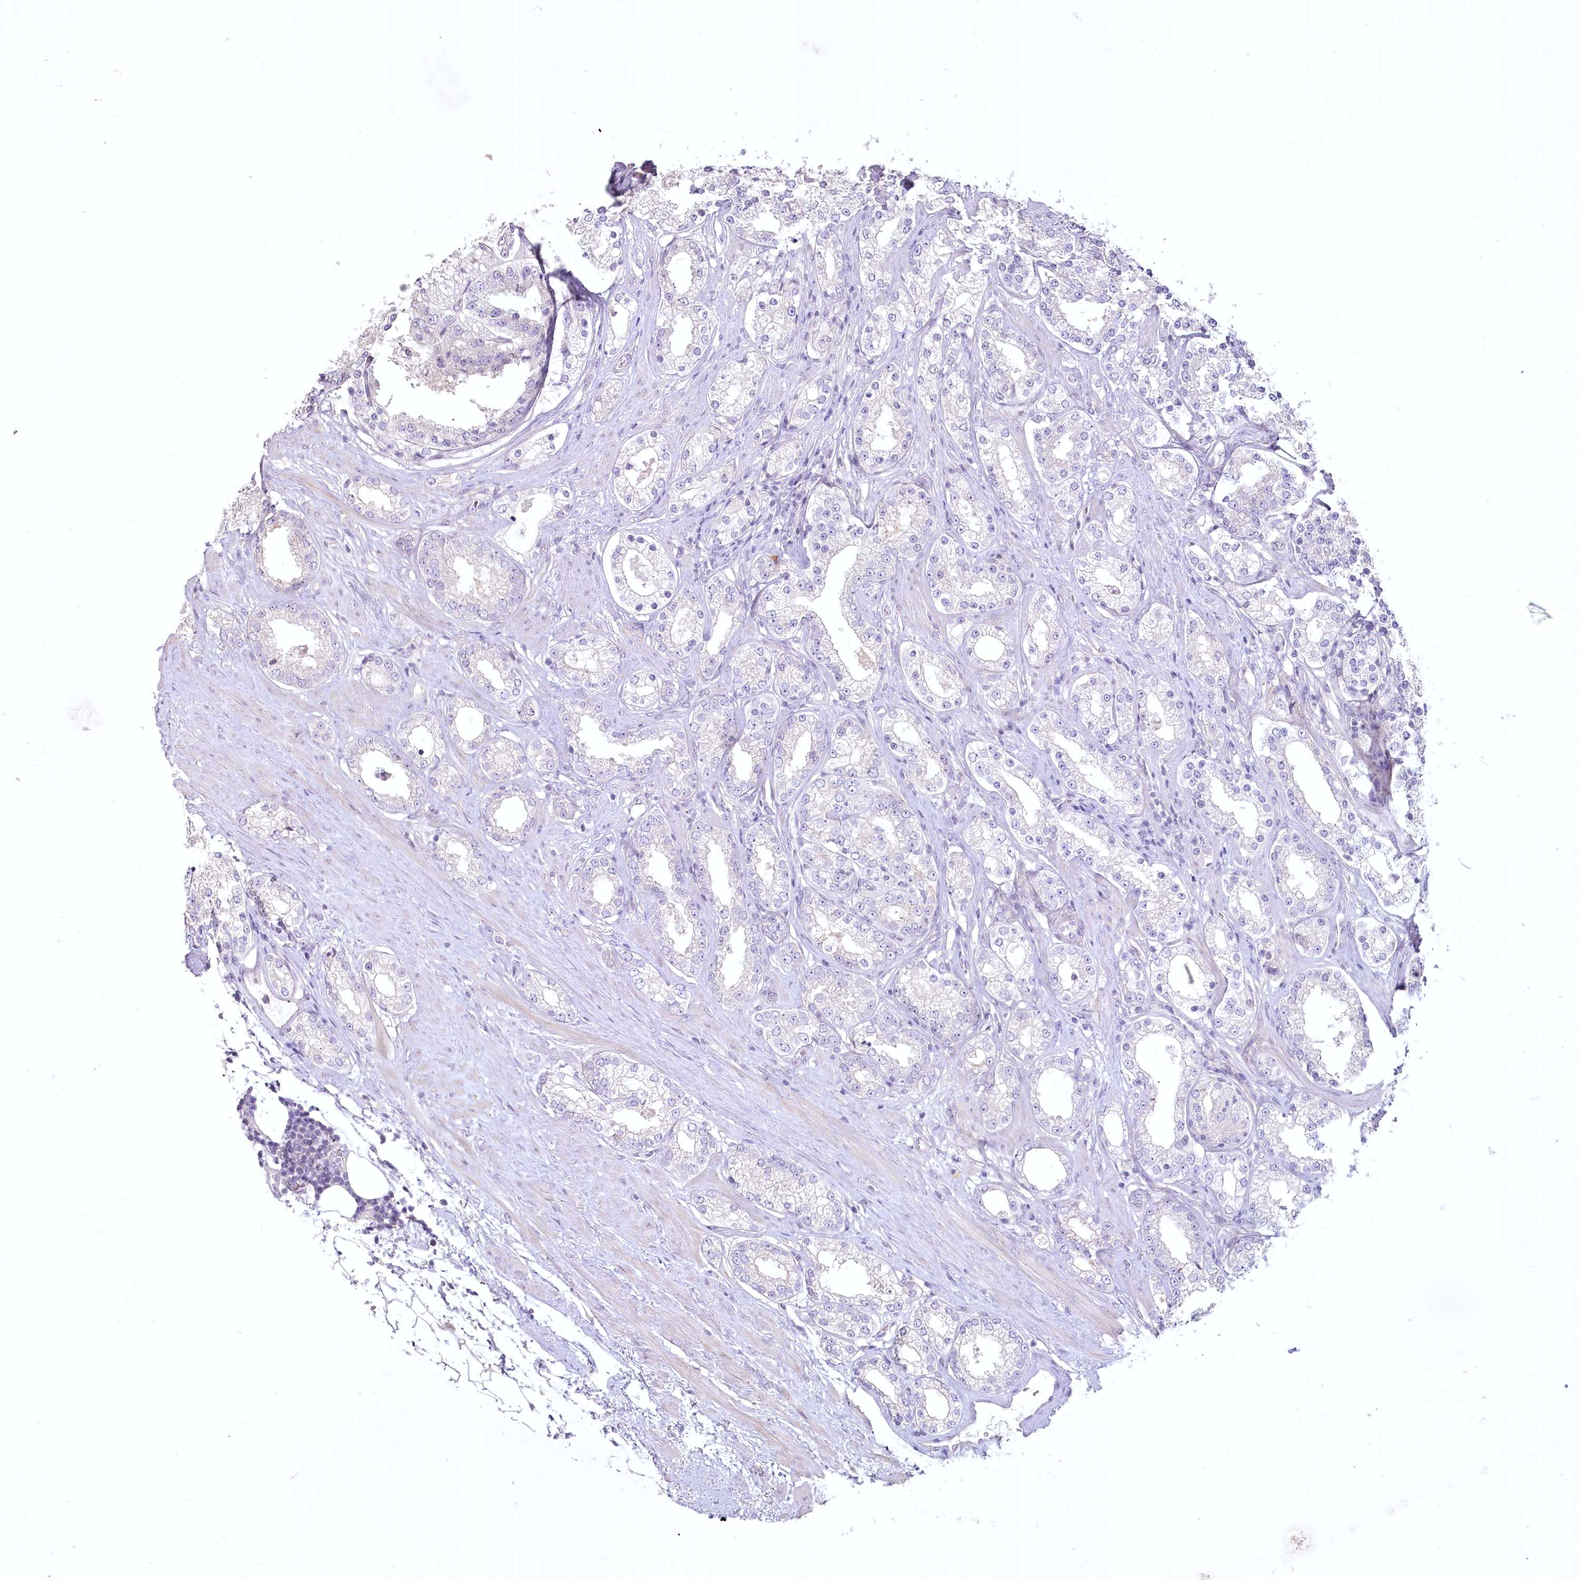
{"staining": {"intensity": "negative", "quantity": "none", "location": "none"}, "tissue": "prostate cancer", "cell_type": "Tumor cells", "image_type": "cancer", "snomed": [{"axis": "morphology", "description": "Normal tissue, NOS"}, {"axis": "morphology", "description": "Adenocarcinoma, High grade"}, {"axis": "topography", "description": "Prostate"}], "caption": "DAB immunohistochemical staining of prostate cancer (high-grade adenocarcinoma) displays no significant staining in tumor cells.", "gene": "USP11", "patient": {"sex": "male", "age": 83}}